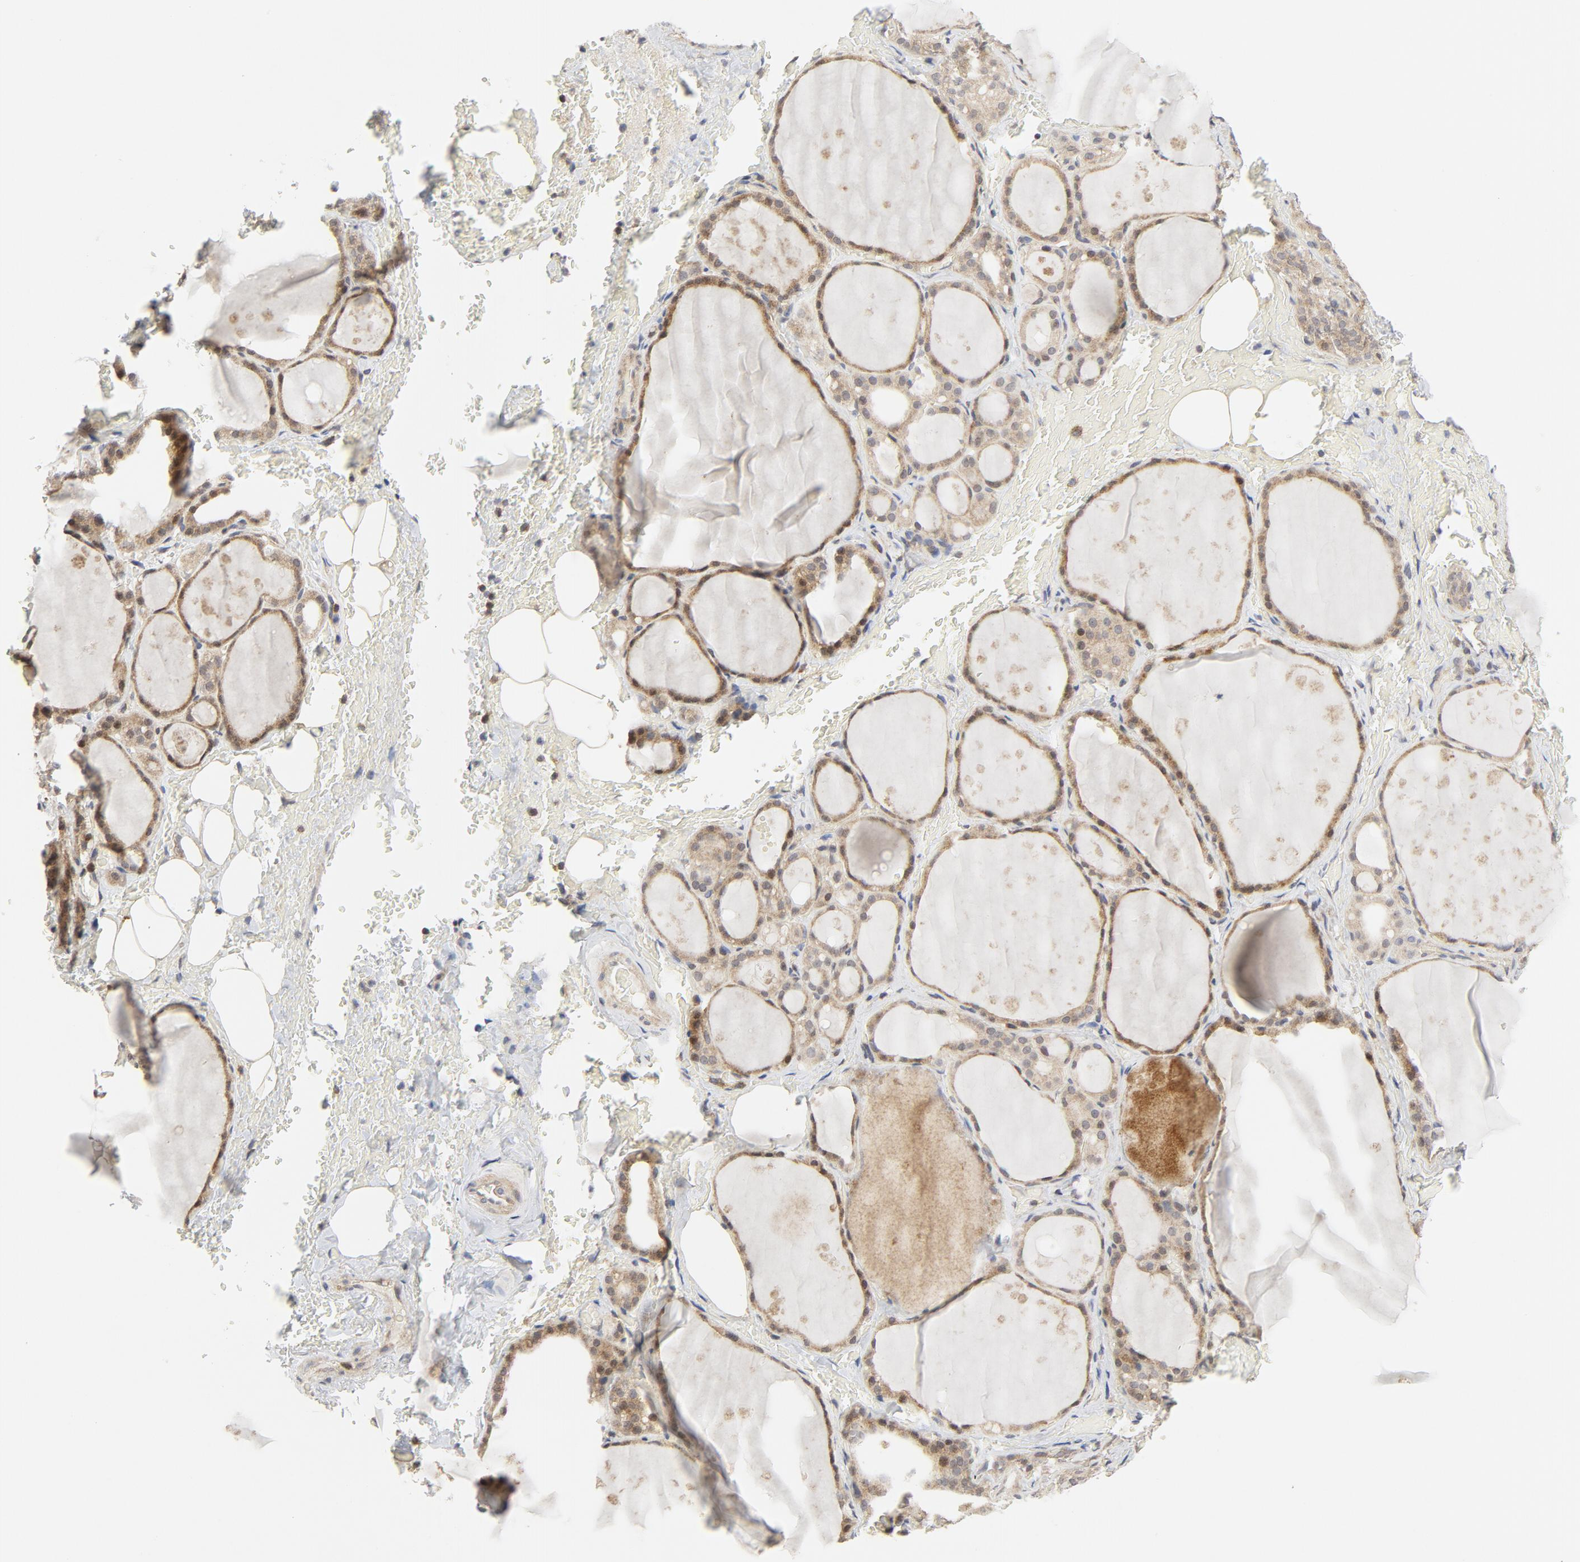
{"staining": {"intensity": "weak", "quantity": ">75%", "location": "cytoplasmic/membranous,nuclear"}, "tissue": "thyroid gland", "cell_type": "Glandular cells", "image_type": "normal", "snomed": [{"axis": "morphology", "description": "Normal tissue, NOS"}, {"axis": "topography", "description": "Thyroid gland"}], "caption": "Thyroid gland stained for a protein (brown) exhibits weak cytoplasmic/membranous,nuclear positive staining in approximately >75% of glandular cells.", "gene": "MAP2K7", "patient": {"sex": "male", "age": 61}}